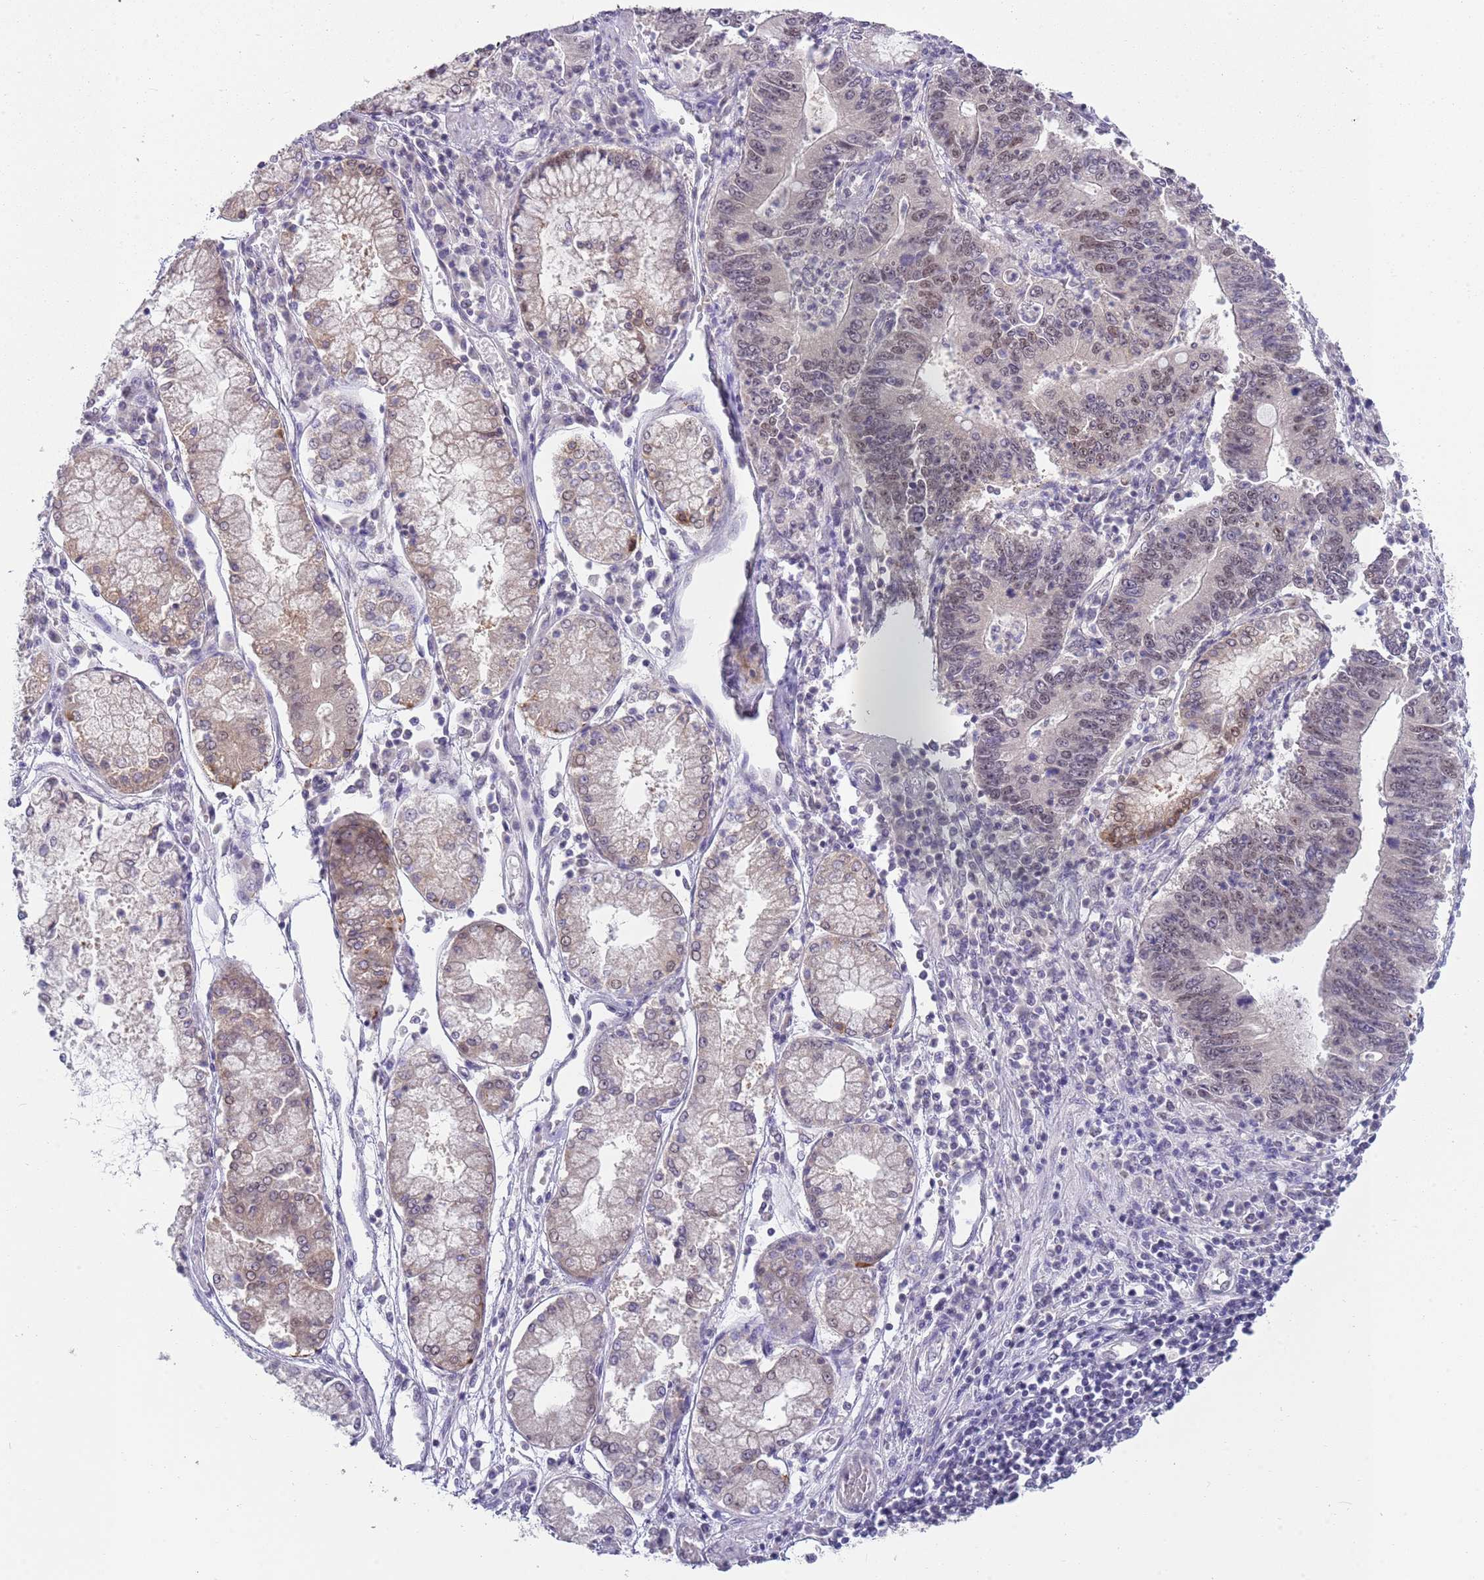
{"staining": {"intensity": "moderate", "quantity": "<25%", "location": "nuclear"}, "tissue": "stomach cancer", "cell_type": "Tumor cells", "image_type": "cancer", "snomed": [{"axis": "morphology", "description": "Adenocarcinoma, NOS"}, {"axis": "topography", "description": "Stomach"}], "caption": "IHC (DAB) staining of stomach adenocarcinoma reveals moderate nuclear protein positivity in about <25% of tumor cells. The staining was performed using DAB (3,3'-diaminobenzidine), with brown indicating positive protein expression. Nuclei are stained blue with hematoxylin.", "gene": "SEPHS2", "patient": {"sex": "male", "age": 59}}